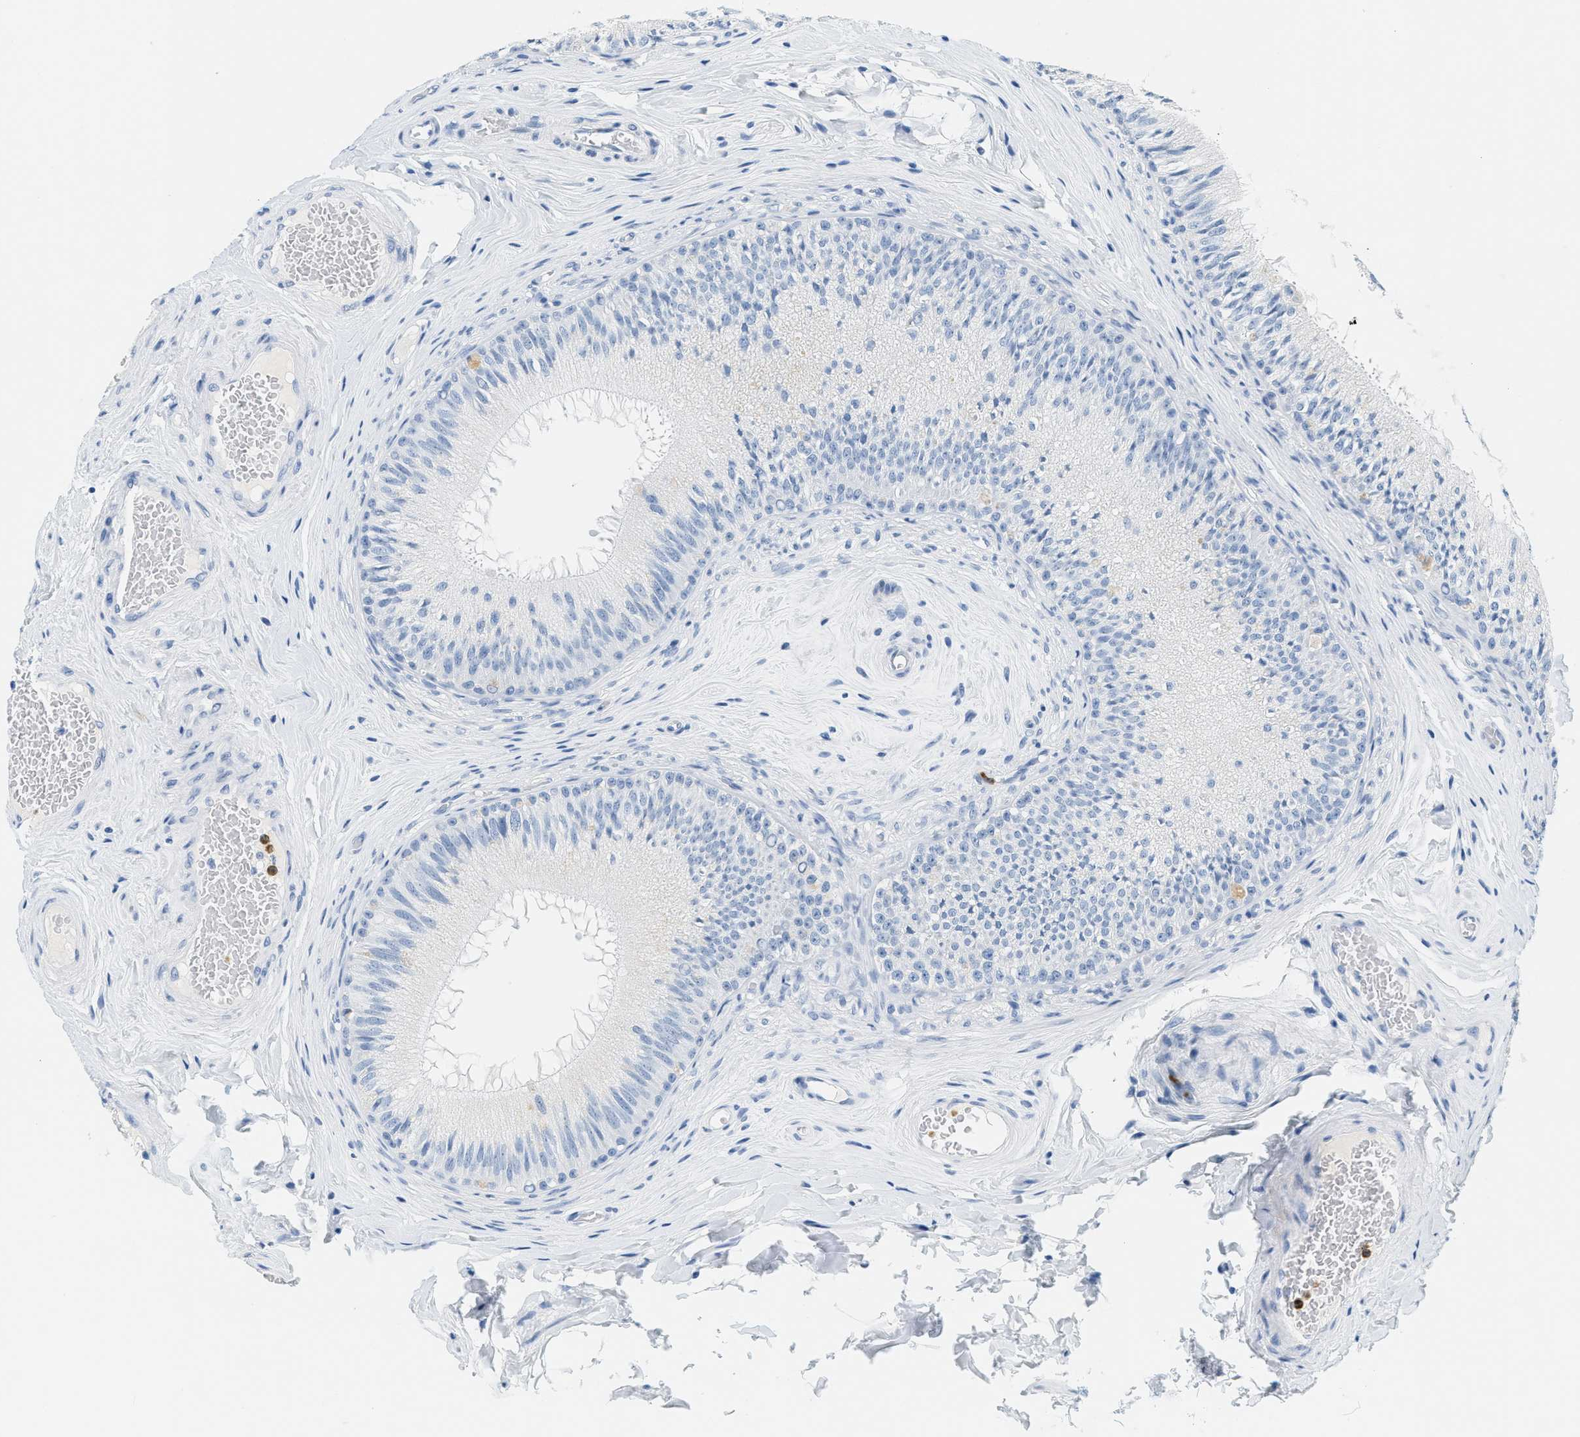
{"staining": {"intensity": "negative", "quantity": "none", "location": "none"}, "tissue": "epididymis", "cell_type": "Glandular cells", "image_type": "normal", "snomed": [{"axis": "morphology", "description": "Normal tissue, NOS"}, {"axis": "topography", "description": "Testis"}, {"axis": "topography", "description": "Epididymis"}], "caption": "This is an immunohistochemistry (IHC) micrograph of unremarkable epididymis. There is no staining in glandular cells.", "gene": "LCN2", "patient": {"sex": "male", "age": 36}}